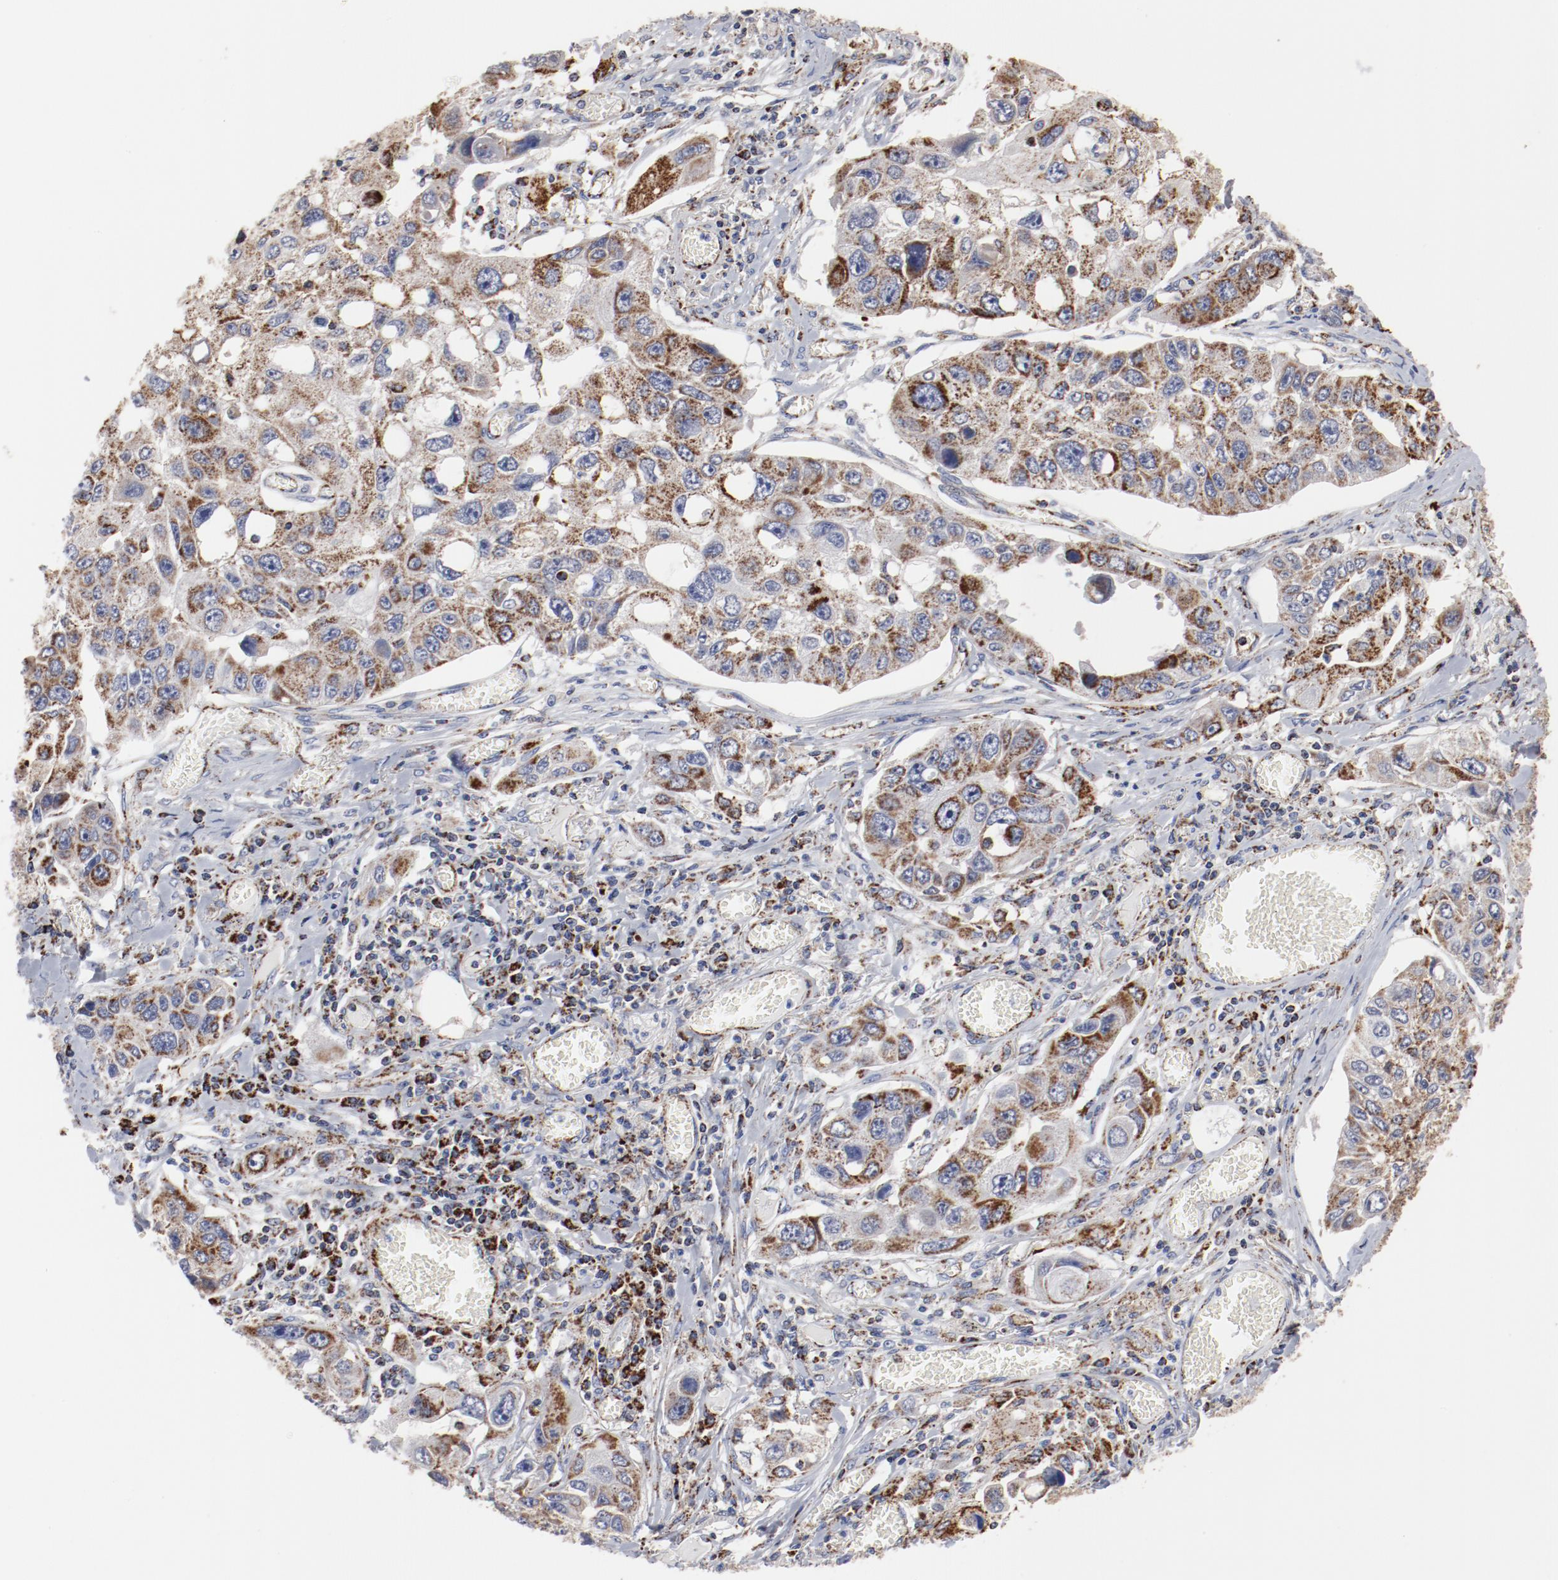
{"staining": {"intensity": "moderate", "quantity": ">75%", "location": "cytoplasmic/membranous"}, "tissue": "lung cancer", "cell_type": "Tumor cells", "image_type": "cancer", "snomed": [{"axis": "morphology", "description": "Squamous cell carcinoma, NOS"}, {"axis": "topography", "description": "Lung"}], "caption": "IHC (DAB (3,3'-diaminobenzidine)) staining of lung cancer (squamous cell carcinoma) demonstrates moderate cytoplasmic/membranous protein positivity in about >75% of tumor cells.", "gene": "NDUFV2", "patient": {"sex": "male", "age": 71}}